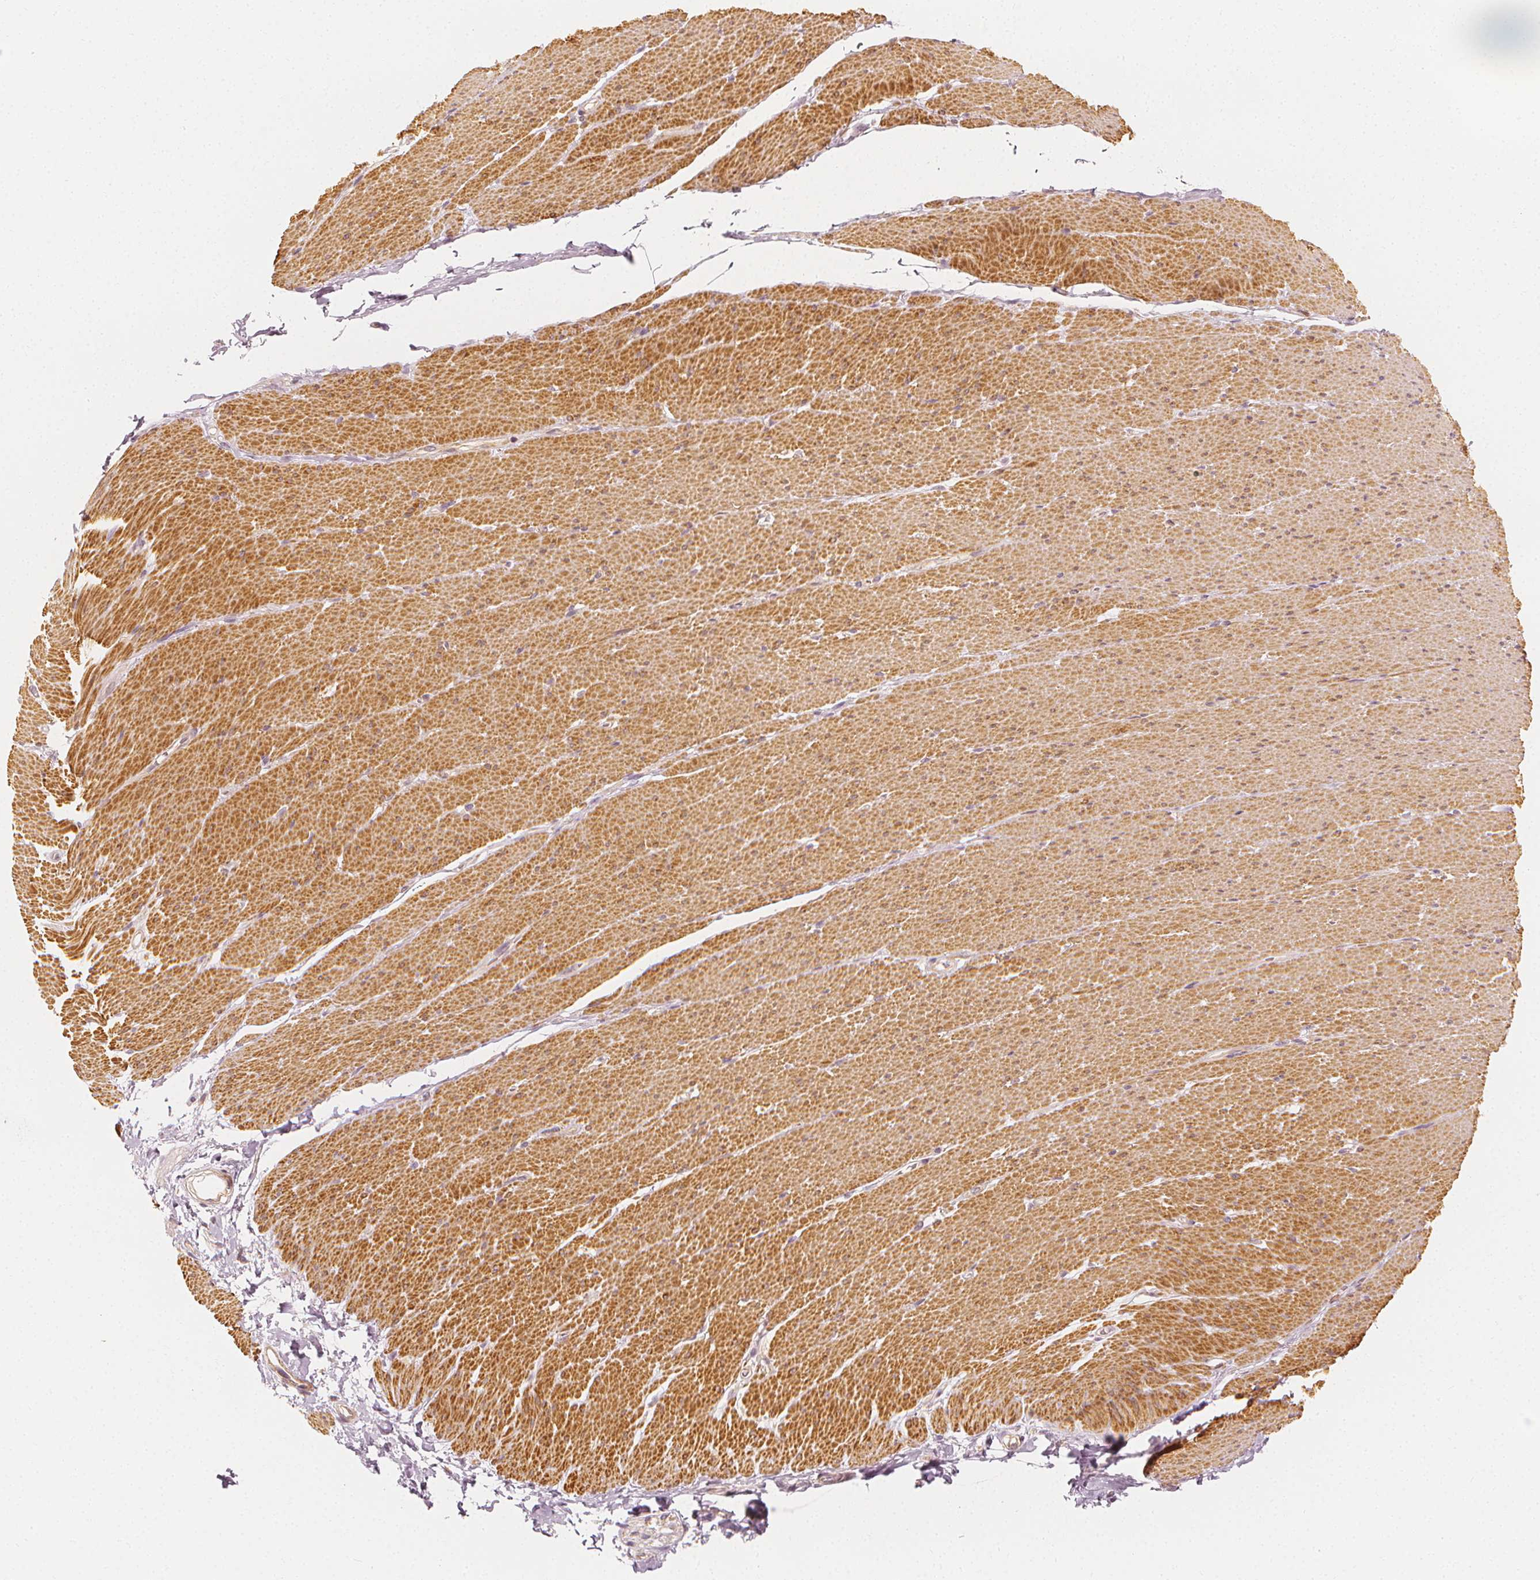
{"staining": {"intensity": "moderate", "quantity": ">75%", "location": "cytoplasmic/membranous"}, "tissue": "smooth muscle", "cell_type": "Smooth muscle cells", "image_type": "normal", "snomed": [{"axis": "morphology", "description": "Normal tissue, NOS"}, {"axis": "topography", "description": "Smooth muscle"}, {"axis": "topography", "description": "Rectum"}], "caption": "Immunohistochemical staining of benign smooth muscle demonstrates moderate cytoplasmic/membranous protein staining in about >75% of smooth muscle cells.", "gene": "ARHGAP26", "patient": {"sex": "male", "age": 53}}